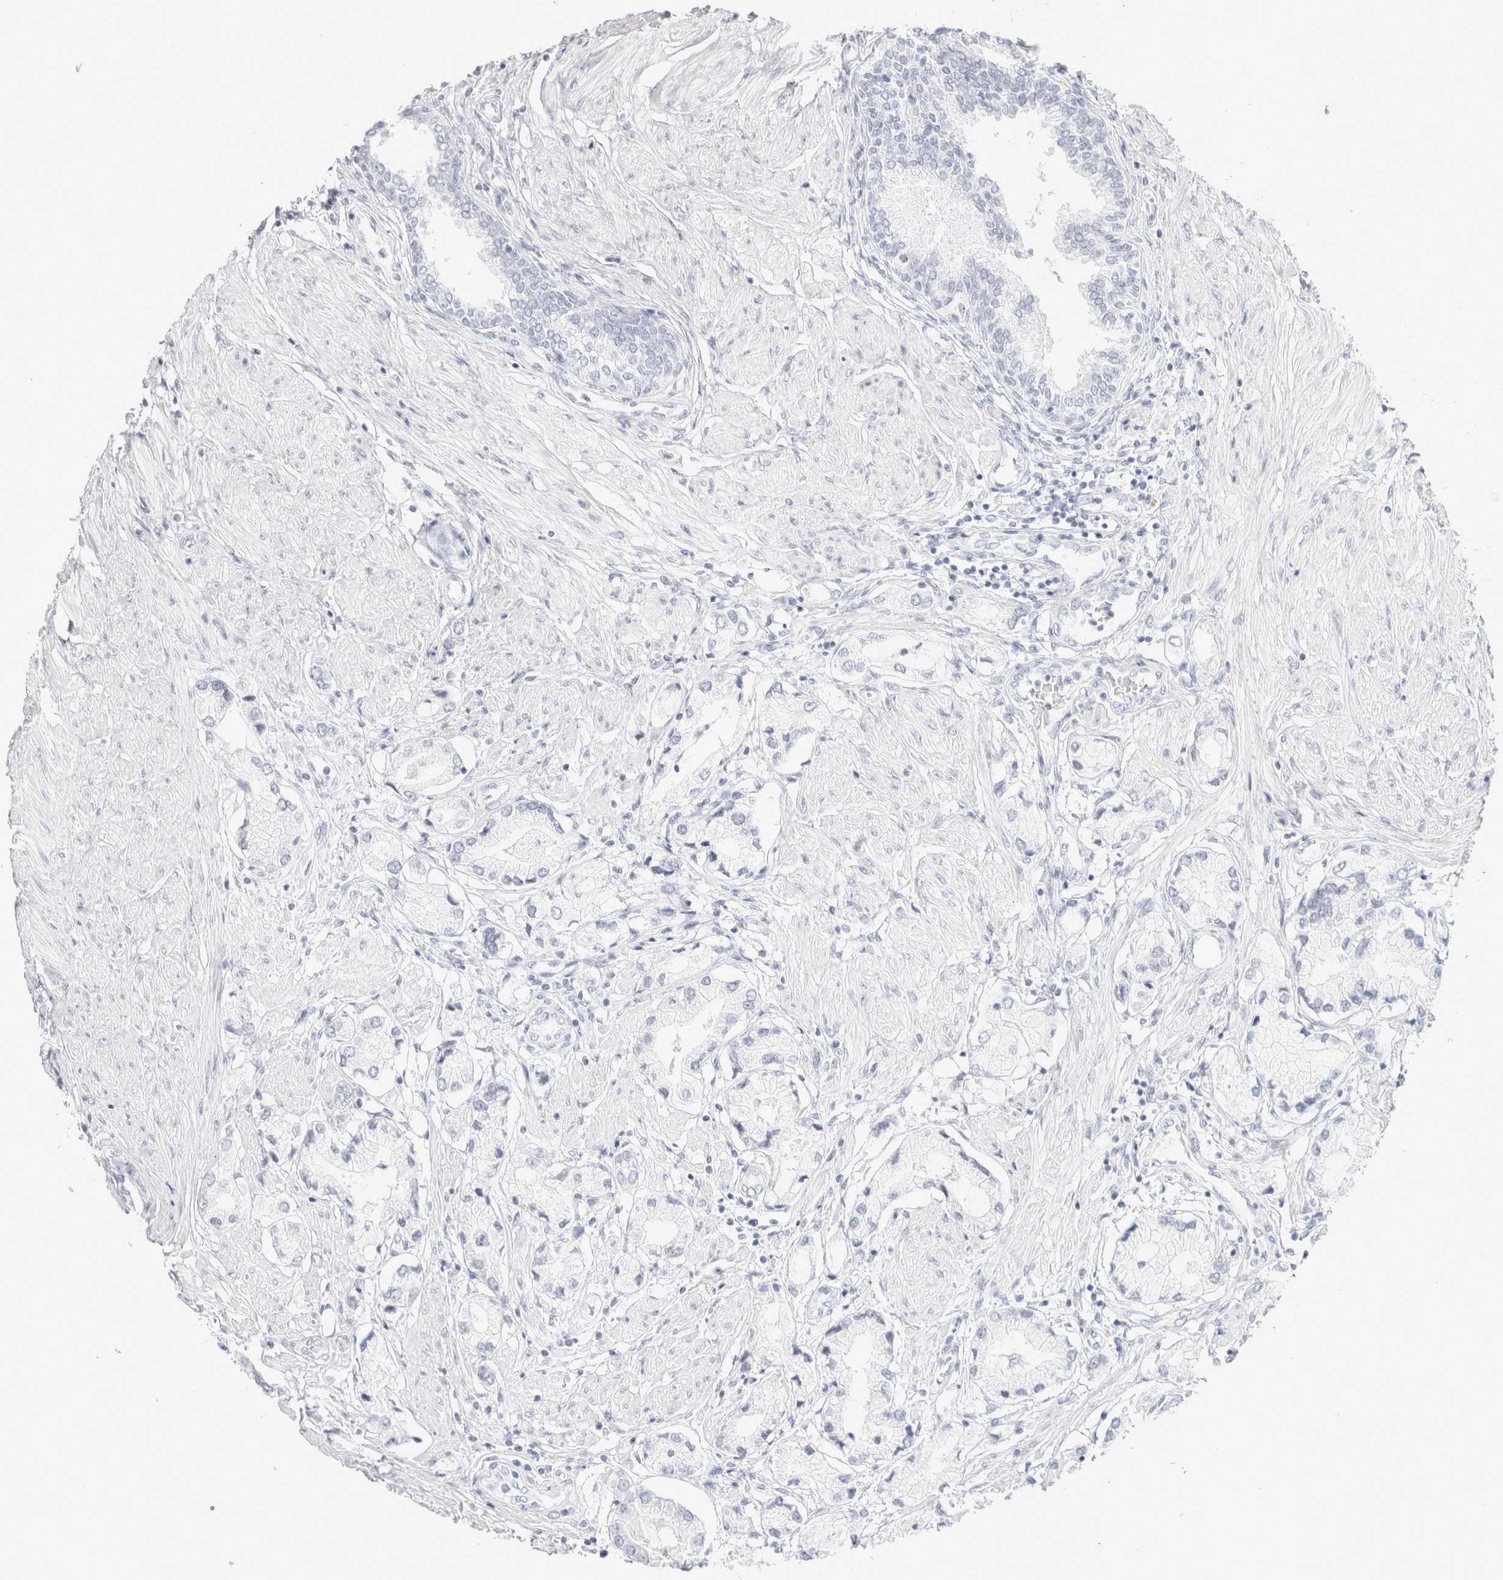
{"staining": {"intensity": "negative", "quantity": "none", "location": "none"}, "tissue": "prostate cancer", "cell_type": "Tumor cells", "image_type": "cancer", "snomed": [{"axis": "morphology", "description": "Adenocarcinoma, Low grade"}, {"axis": "topography", "description": "Prostate"}], "caption": "Protein analysis of prostate cancer displays no significant staining in tumor cells.", "gene": "GARIN1A", "patient": {"sex": "male", "age": 71}}